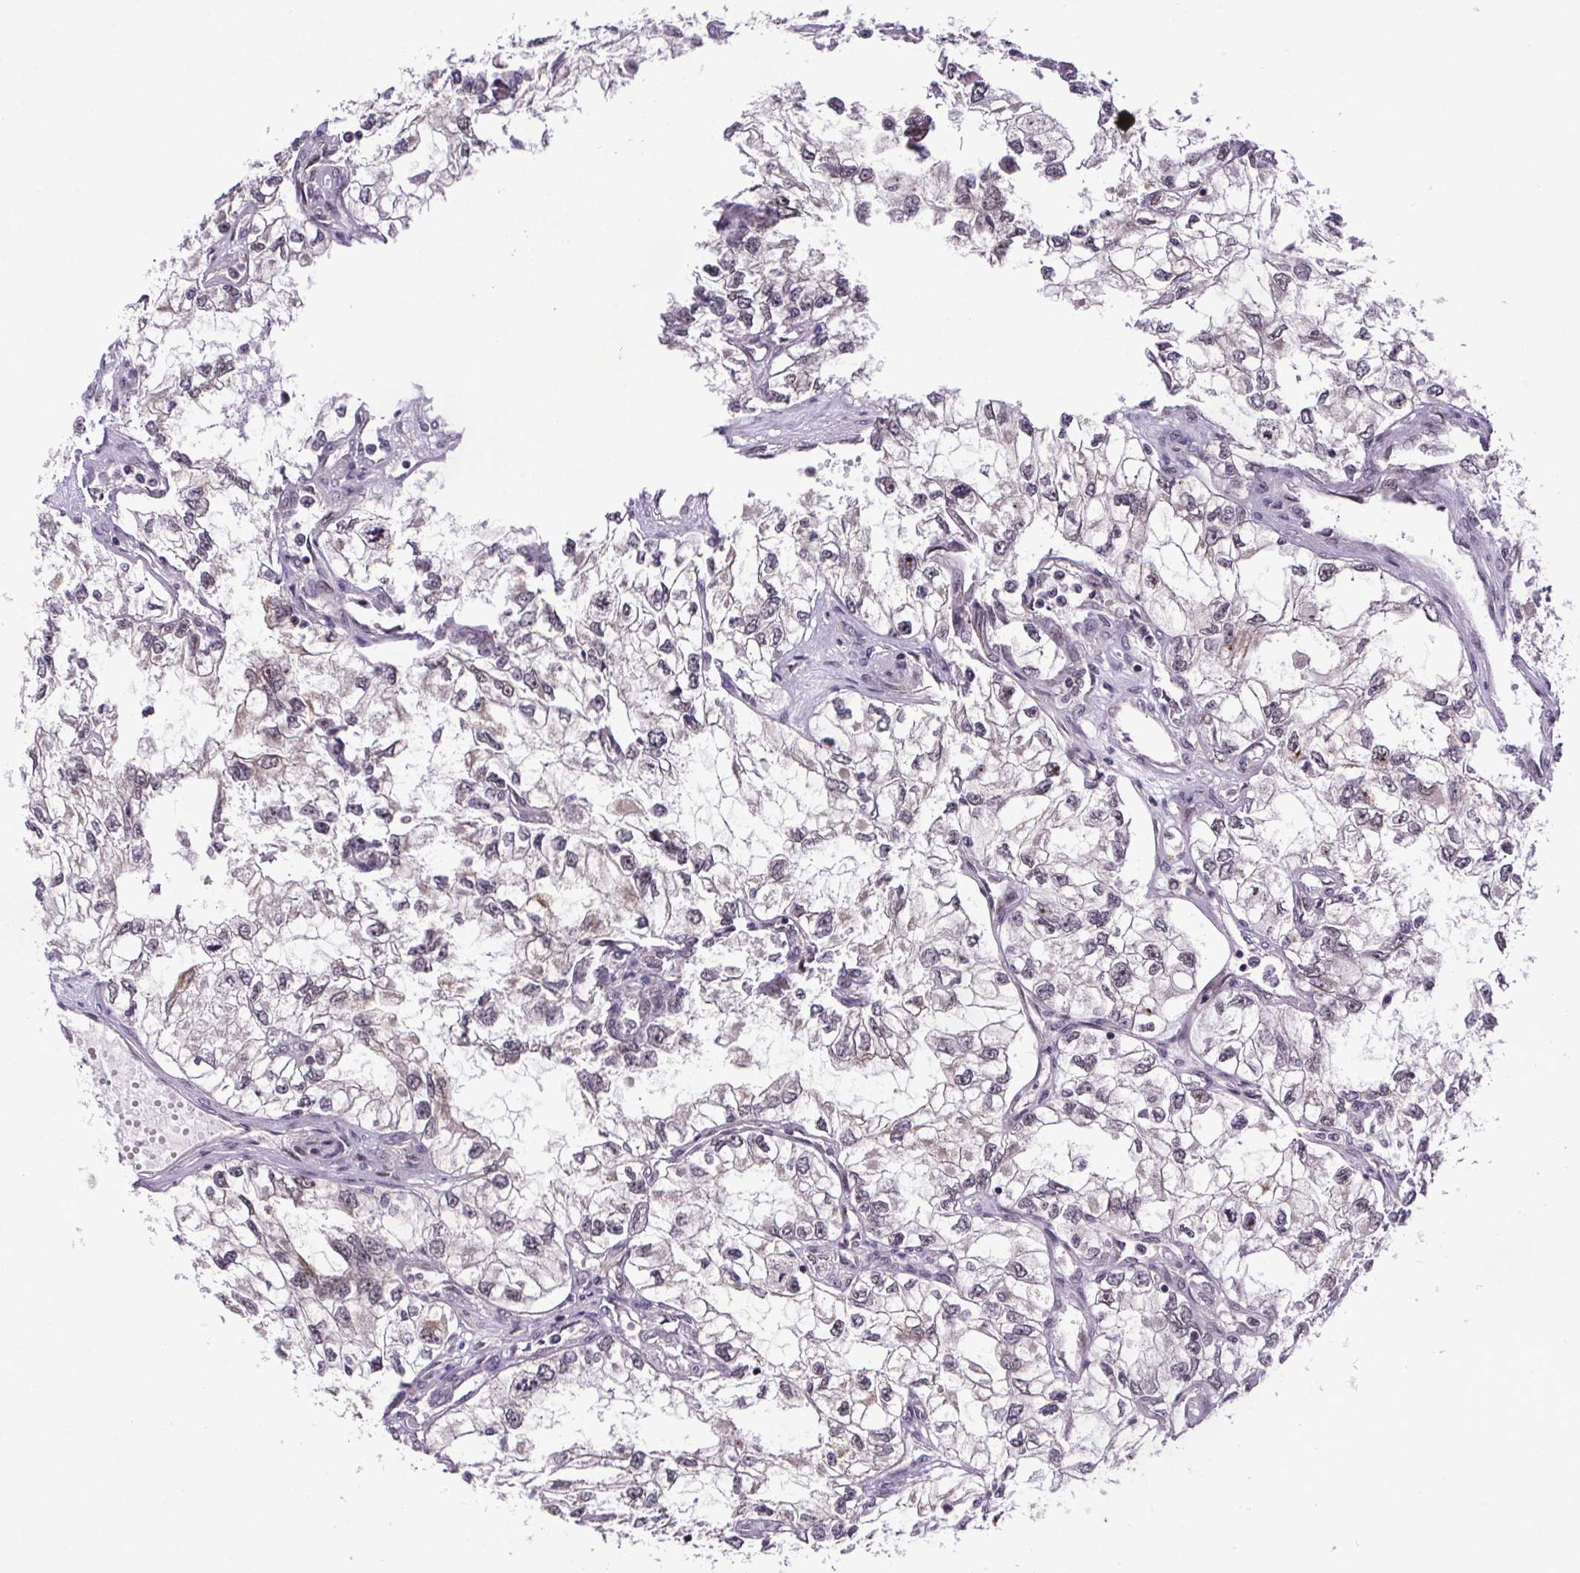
{"staining": {"intensity": "weak", "quantity": "<25%", "location": "nuclear"}, "tissue": "renal cancer", "cell_type": "Tumor cells", "image_type": "cancer", "snomed": [{"axis": "morphology", "description": "Adenocarcinoma, NOS"}, {"axis": "topography", "description": "Kidney"}], "caption": "An IHC histopathology image of renal cancer is shown. There is no staining in tumor cells of renal cancer. (Stains: DAB (3,3'-diaminobenzidine) IHC with hematoxylin counter stain, Microscopy: brightfield microscopy at high magnification).", "gene": "ATMIN", "patient": {"sex": "female", "age": 59}}